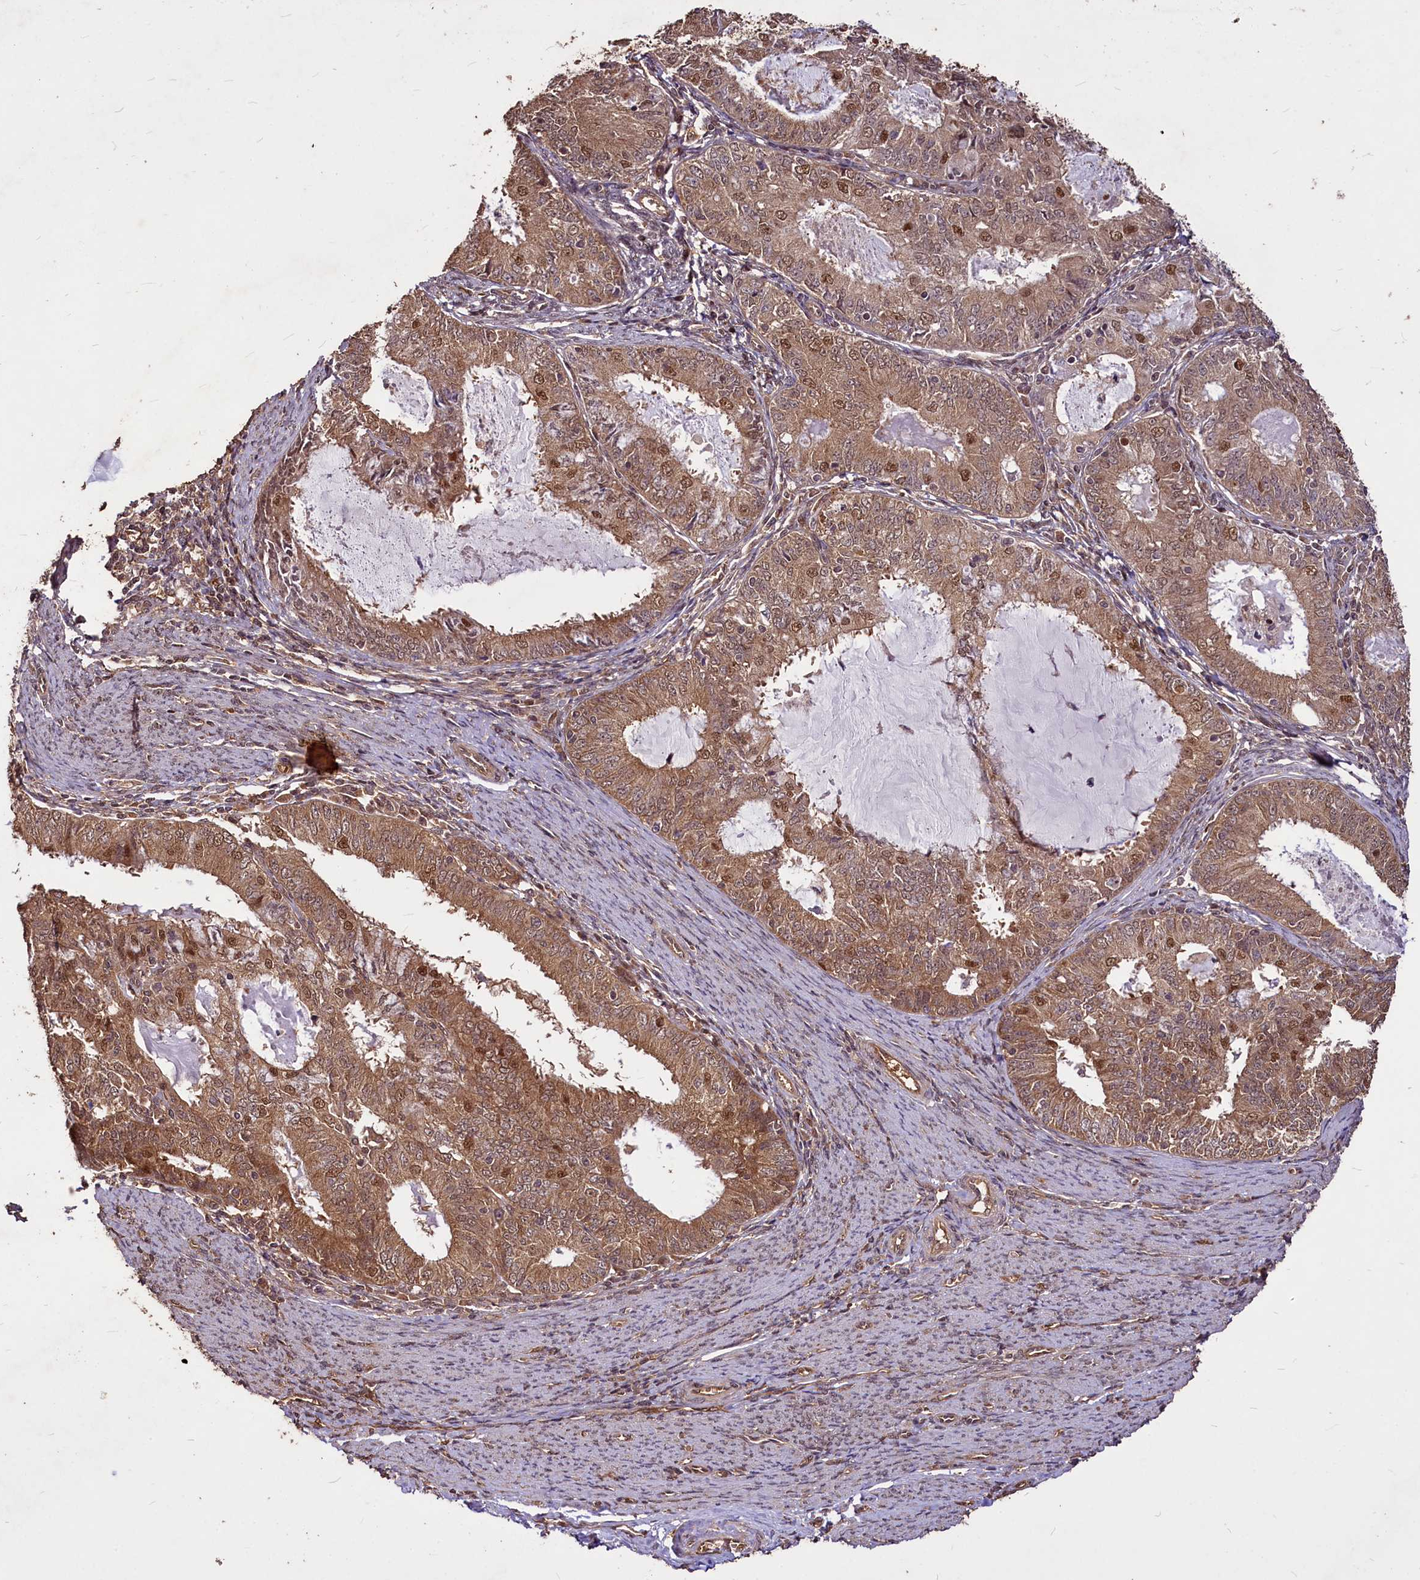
{"staining": {"intensity": "moderate", "quantity": ">75%", "location": "cytoplasmic/membranous,nuclear"}, "tissue": "endometrial cancer", "cell_type": "Tumor cells", "image_type": "cancer", "snomed": [{"axis": "morphology", "description": "Adenocarcinoma, NOS"}, {"axis": "topography", "description": "Endometrium"}], "caption": "Protein staining exhibits moderate cytoplasmic/membranous and nuclear positivity in approximately >75% of tumor cells in endometrial adenocarcinoma. (DAB (3,3'-diaminobenzidine) = brown stain, brightfield microscopy at high magnification).", "gene": "VPS51", "patient": {"sex": "female", "age": 57}}